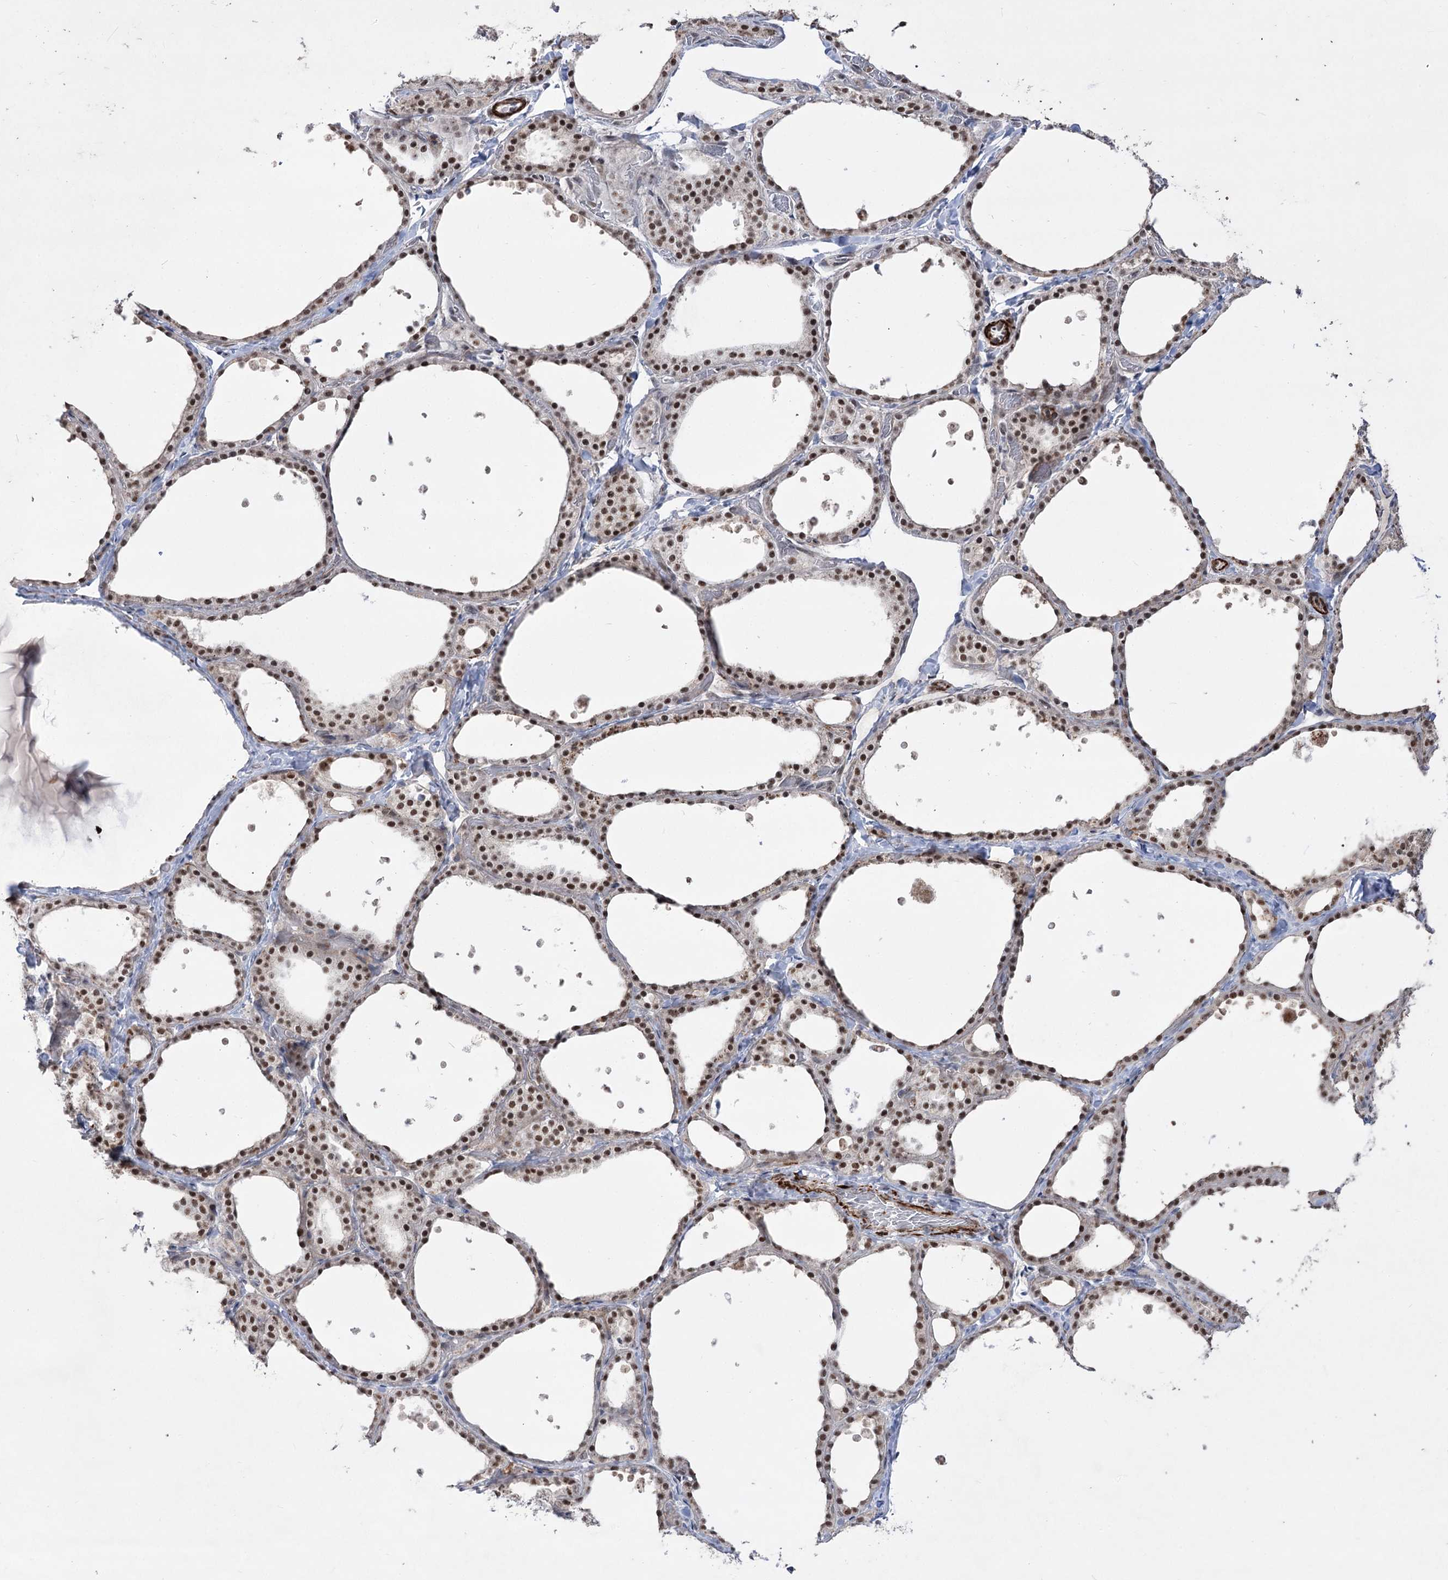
{"staining": {"intensity": "moderate", "quantity": ">75%", "location": "nuclear"}, "tissue": "thyroid gland", "cell_type": "Glandular cells", "image_type": "normal", "snomed": [{"axis": "morphology", "description": "Normal tissue, NOS"}, {"axis": "topography", "description": "Thyroid gland"}], "caption": "Approximately >75% of glandular cells in normal human thyroid gland show moderate nuclear protein staining as visualized by brown immunohistochemical staining.", "gene": "ZSCAN23", "patient": {"sex": "female", "age": 44}}